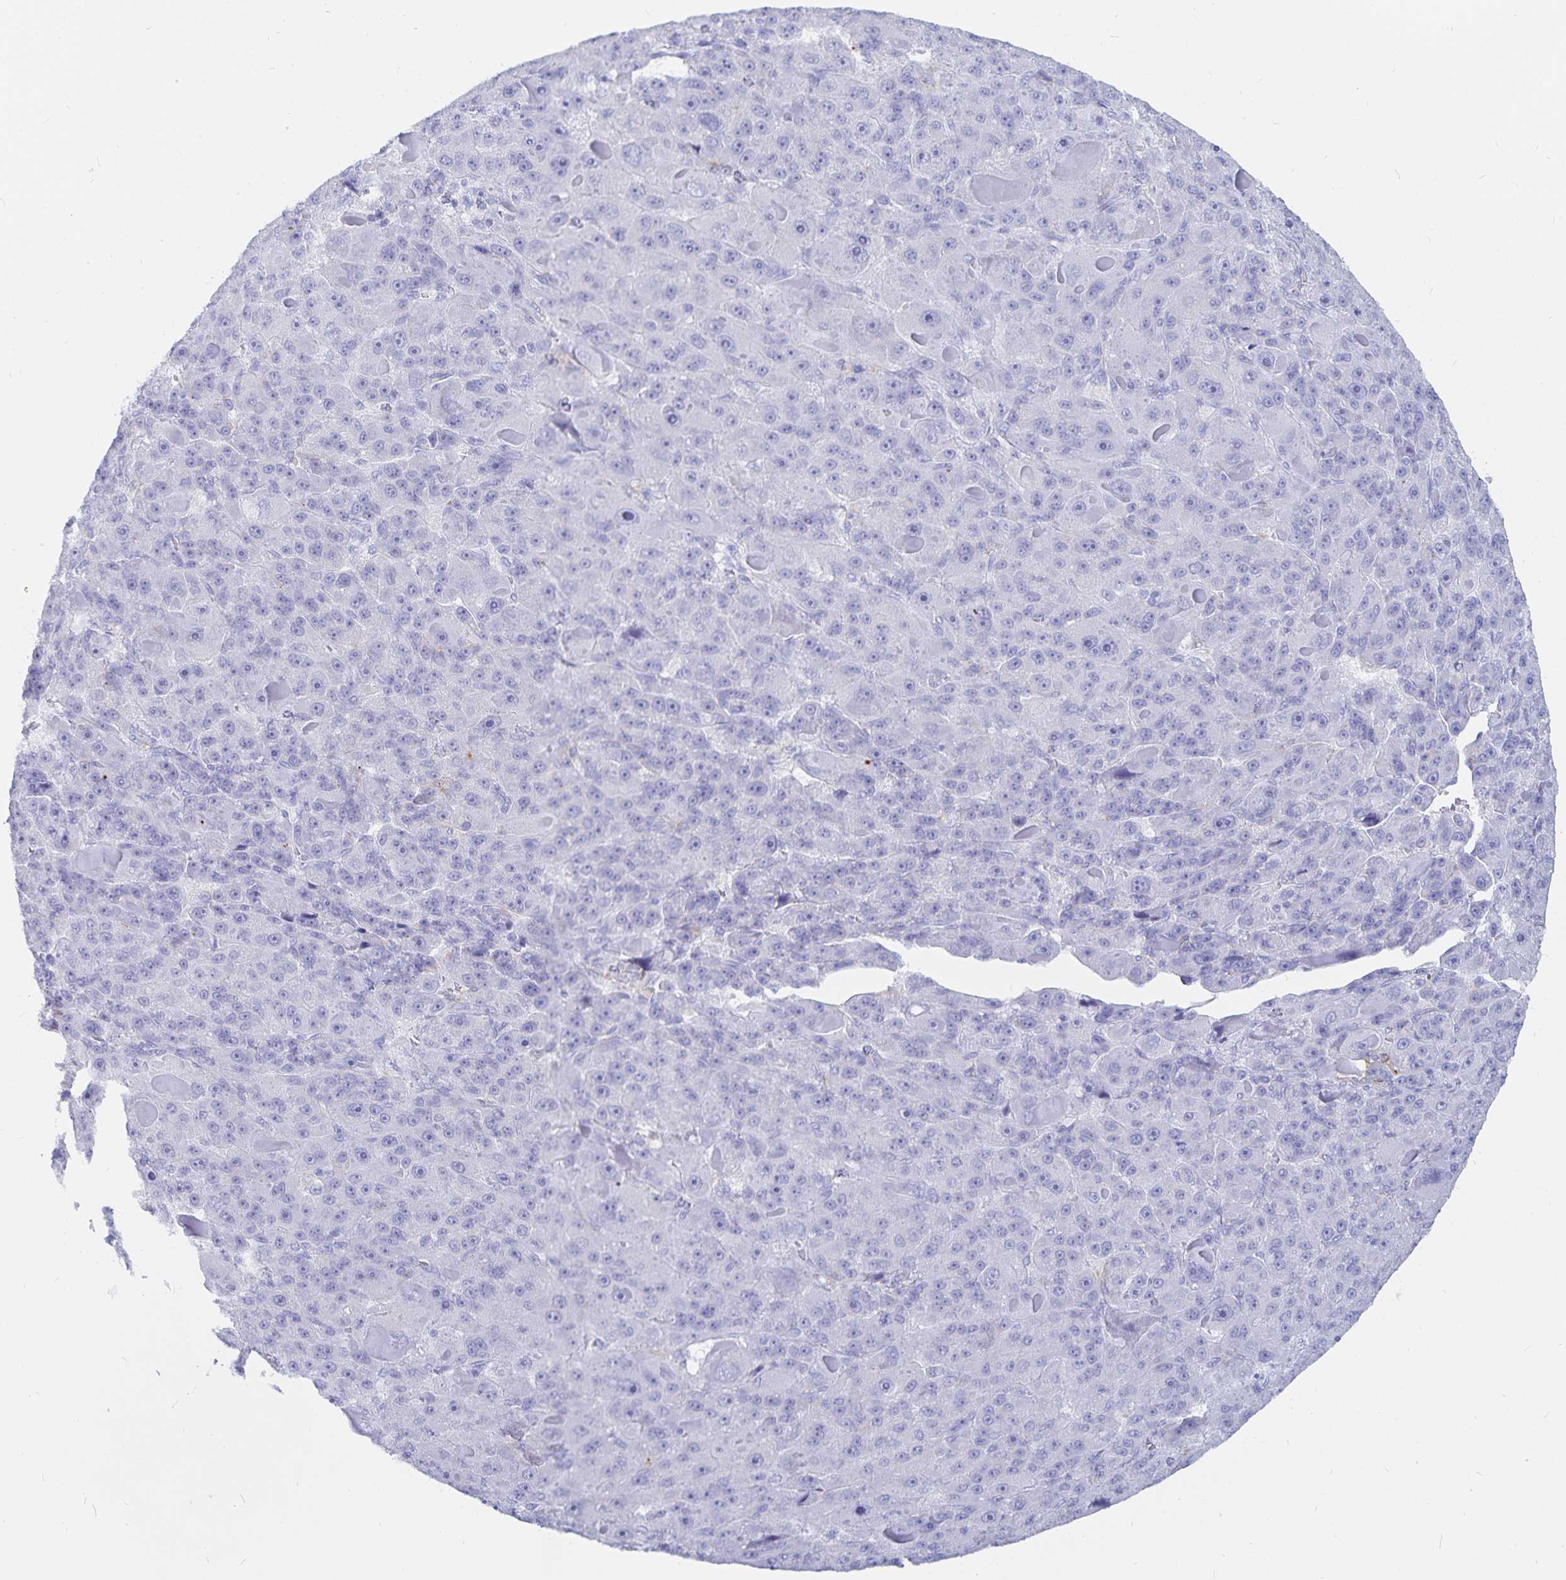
{"staining": {"intensity": "negative", "quantity": "none", "location": "none"}, "tissue": "liver cancer", "cell_type": "Tumor cells", "image_type": "cancer", "snomed": [{"axis": "morphology", "description": "Carcinoma, Hepatocellular, NOS"}, {"axis": "topography", "description": "Liver"}], "caption": "An IHC histopathology image of hepatocellular carcinoma (liver) is shown. There is no staining in tumor cells of hepatocellular carcinoma (liver). (Brightfield microscopy of DAB (3,3'-diaminobenzidine) IHC at high magnification).", "gene": "INSL5", "patient": {"sex": "male", "age": 76}}